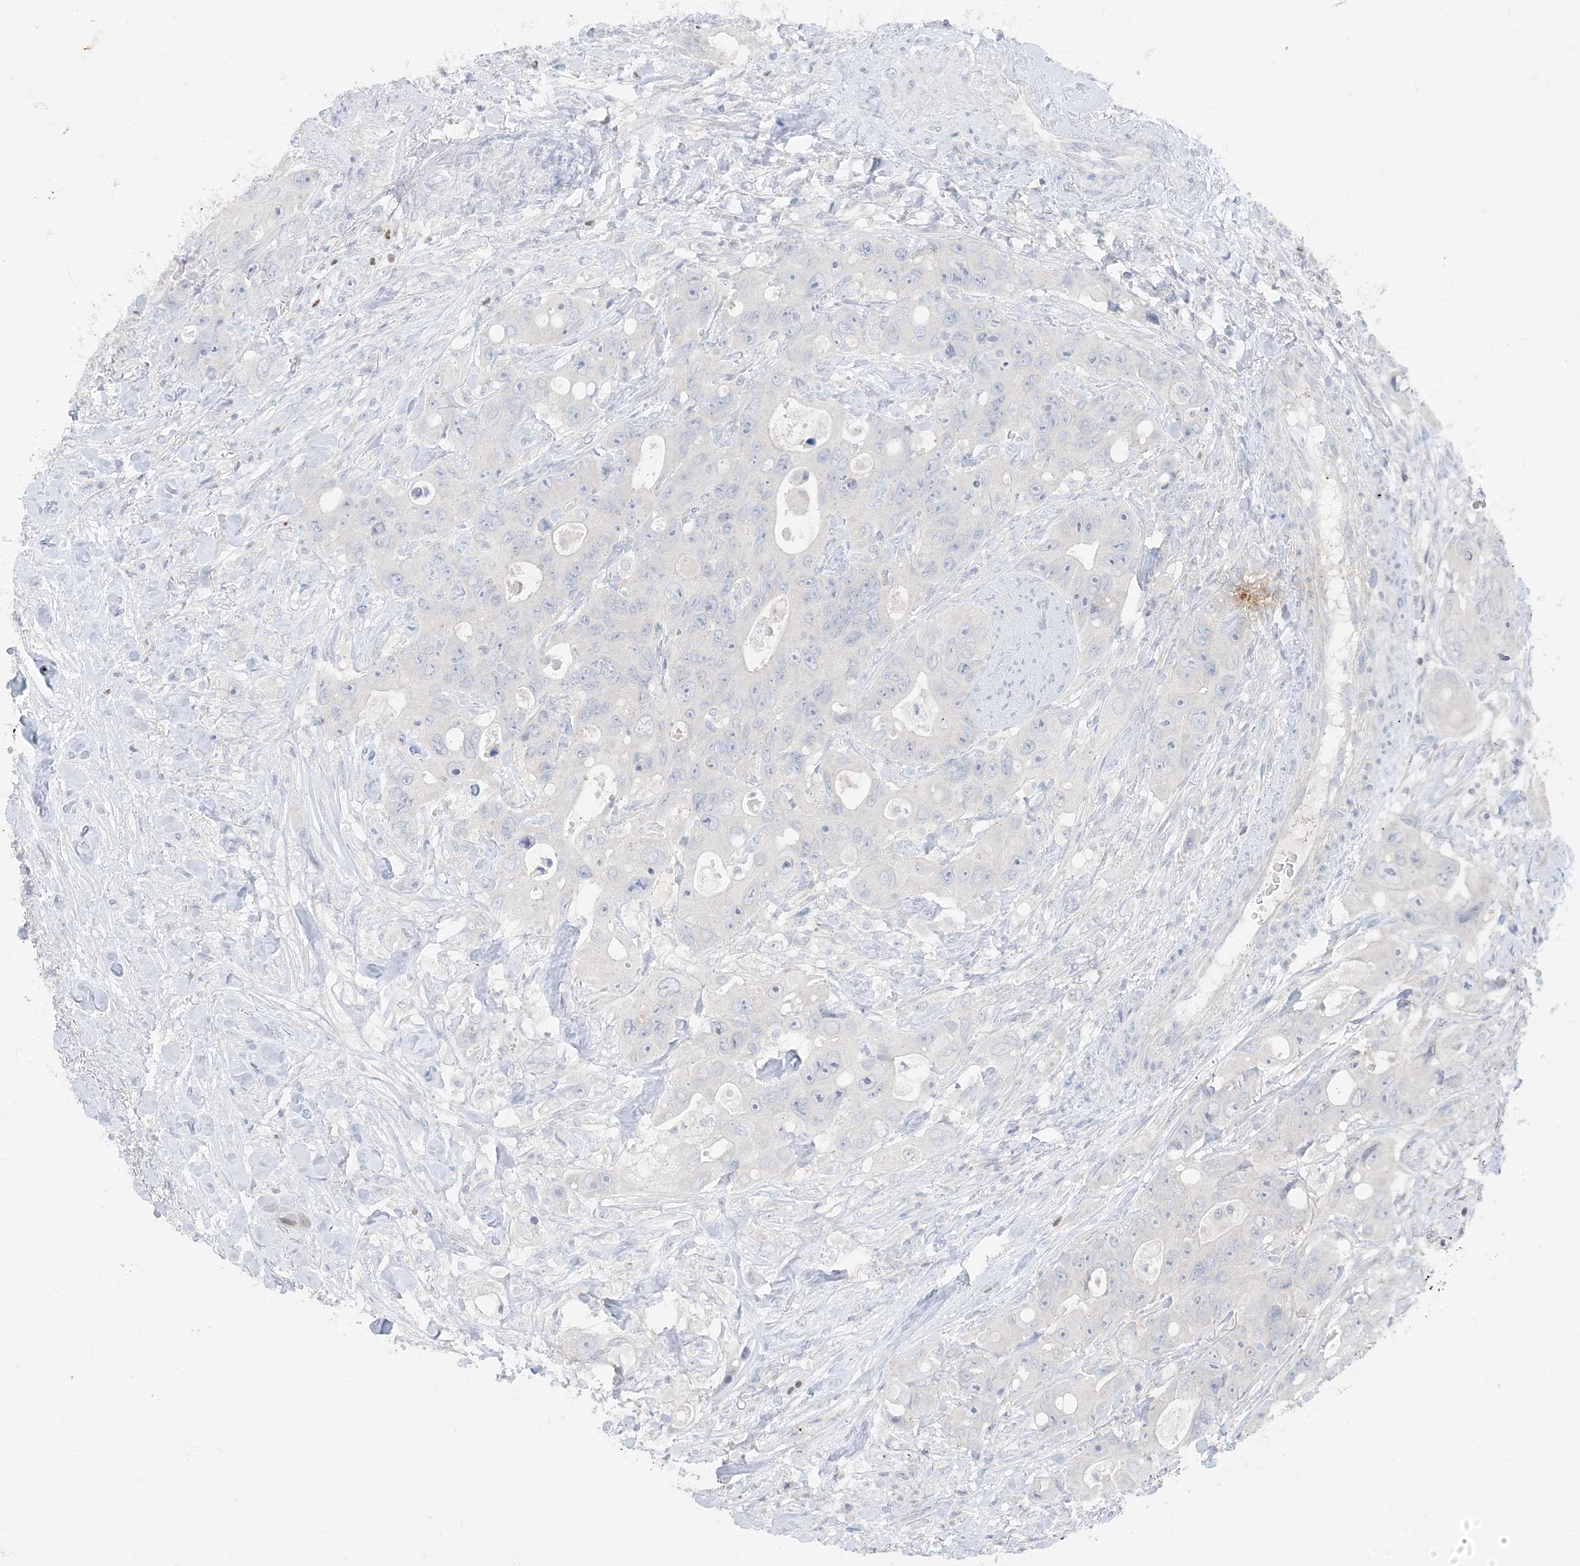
{"staining": {"intensity": "negative", "quantity": "none", "location": "none"}, "tissue": "colorectal cancer", "cell_type": "Tumor cells", "image_type": "cancer", "snomed": [{"axis": "morphology", "description": "Adenocarcinoma, NOS"}, {"axis": "topography", "description": "Colon"}], "caption": "Immunohistochemistry micrograph of neoplastic tissue: human colorectal cancer stained with DAB (3,3'-diaminobenzidine) displays no significant protein positivity in tumor cells.", "gene": "TBX21", "patient": {"sex": "female", "age": 46}}